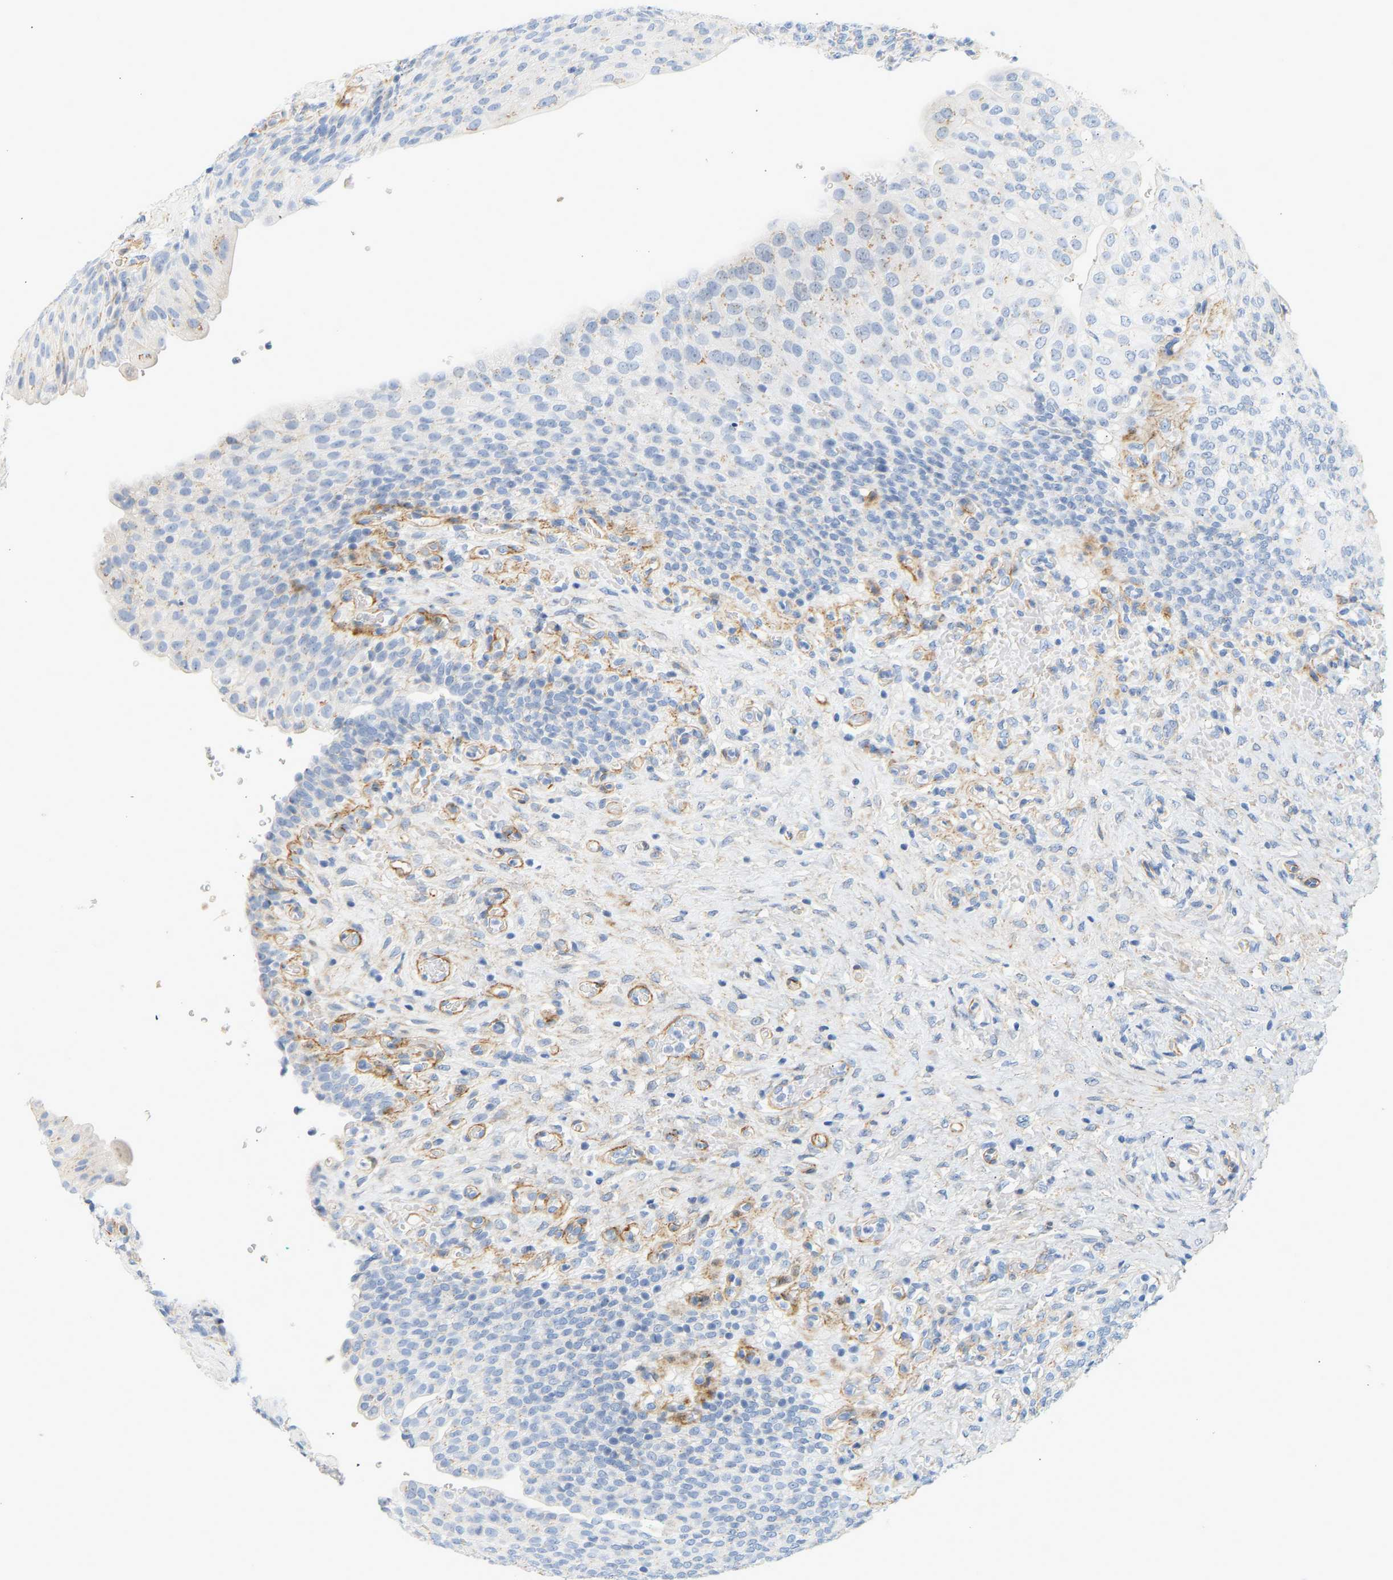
{"staining": {"intensity": "moderate", "quantity": "<25%", "location": "cytoplasmic/membranous"}, "tissue": "urinary bladder", "cell_type": "Urothelial cells", "image_type": "normal", "snomed": [{"axis": "morphology", "description": "Urothelial carcinoma, High grade"}, {"axis": "topography", "description": "Urinary bladder"}], "caption": "Immunohistochemistry (IHC) image of benign urinary bladder: urinary bladder stained using immunohistochemistry displays low levels of moderate protein expression localized specifically in the cytoplasmic/membranous of urothelial cells, appearing as a cytoplasmic/membranous brown color.", "gene": "SLC30A7", "patient": {"sex": "male", "age": 46}}